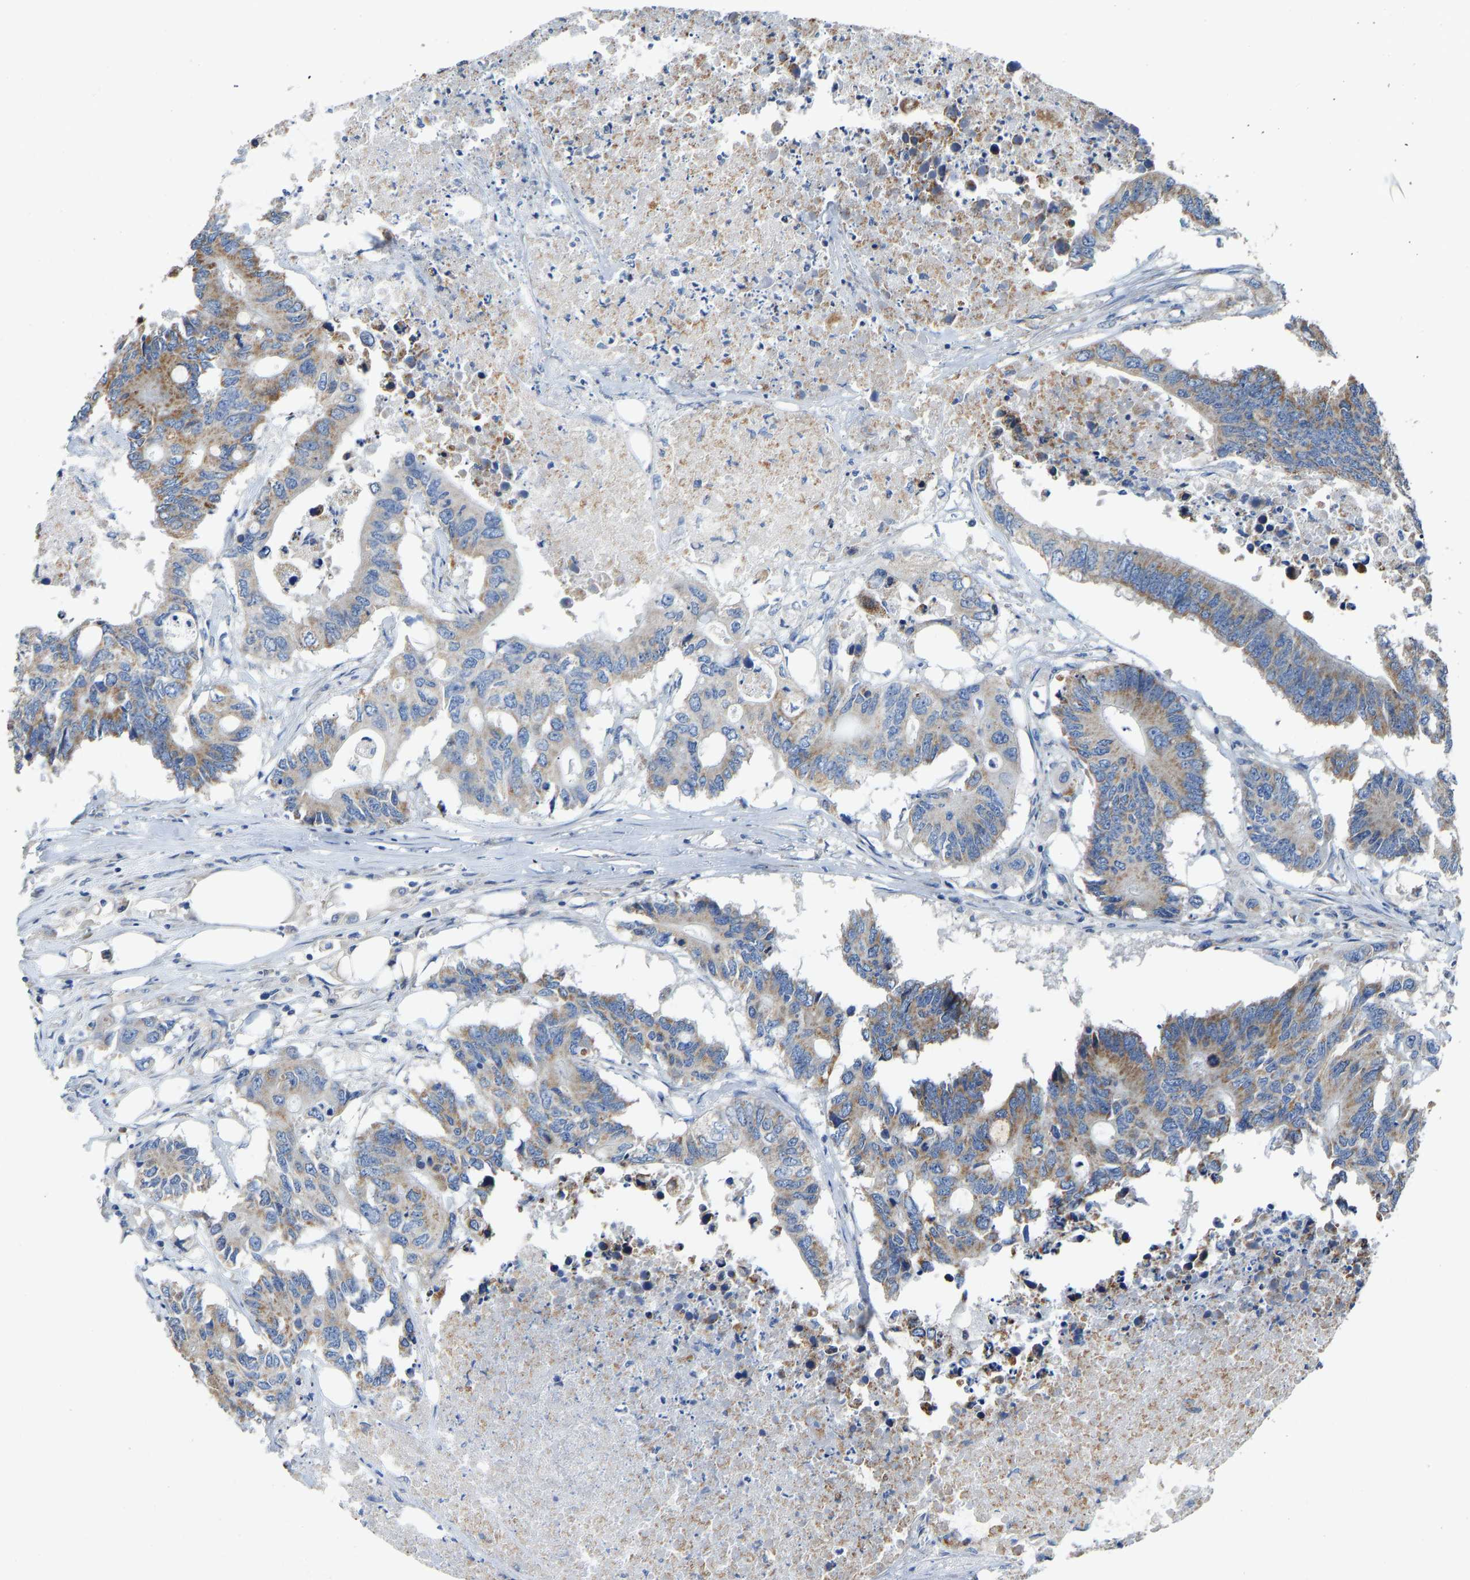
{"staining": {"intensity": "moderate", "quantity": ">75%", "location": "cytoplasmic/membranous"}, "tissue": "colorectal cancer", "cell_type": "Tumor cells", "image_type": "cancer", "snomed": [{"axis": "morphology", "description": "Adenocarcinoma, NOS"}, {"axis": "topography", "description": "Colon"}], "caption": "DAB immunohistochemical staining of human adenocarcinoma (colorectal) displays moderate cytoplasmic/membranous protein expression in about >75% of tumor cells.", "gene": "TMEM150A", "patient": {"sex": "male", "age": 71}}